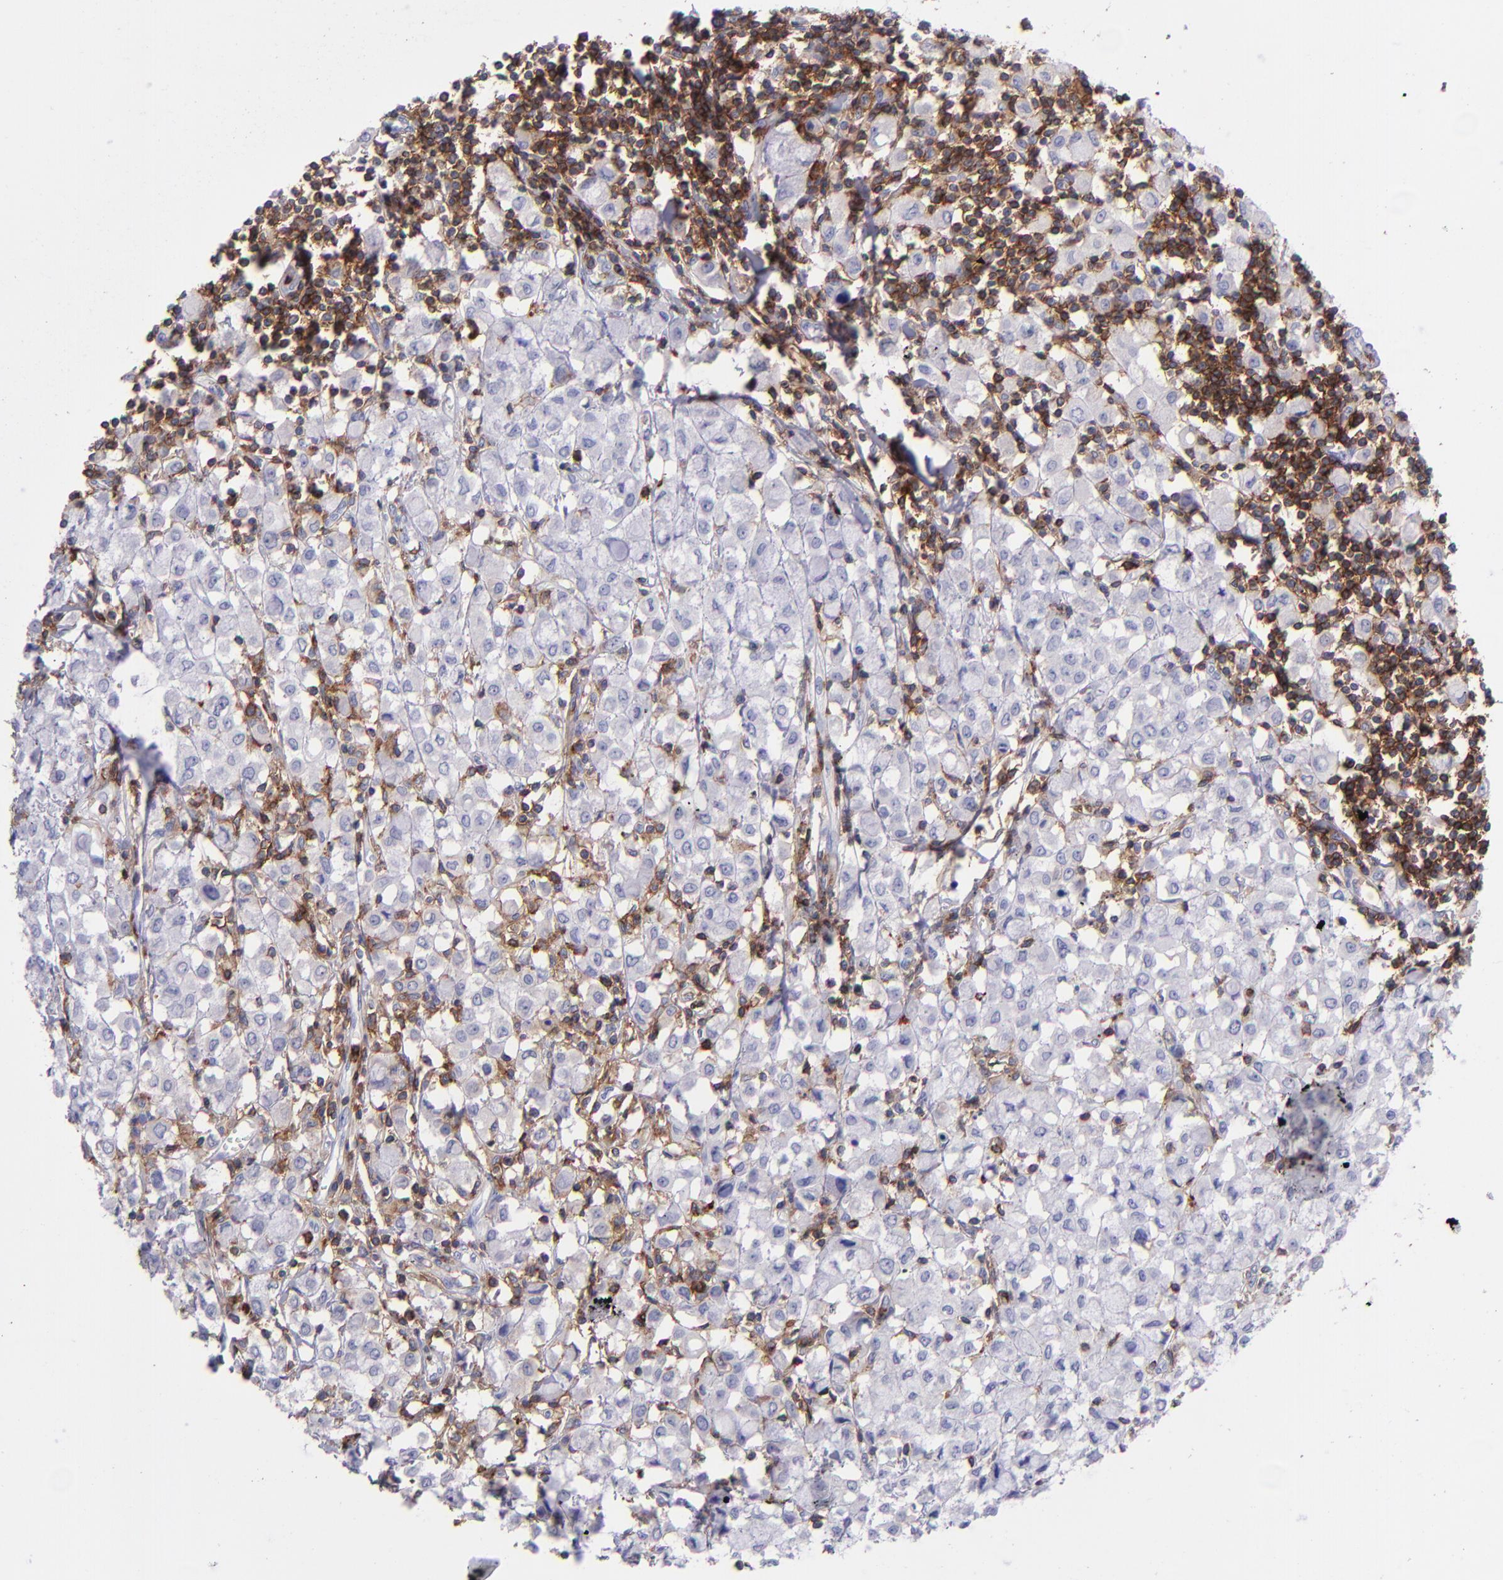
{"staining": {"intensity": "negative", "quantity": "none", "location": "none"}, "tissue": "breast cancer", "cell_type": "Tumor cells", "image_type": "cancer", "snomed": [{"axis": "morphology", "description": "Lobular carcinoma"}, {"axis": "topography", "description": "Breast"}], "caption": "This is an immunohistochemistry photomicrograph of breast cancer. There is no expression in tumor cells.", "gene": "ICAM3", "patient": {"sex": "female", "age": 85}}